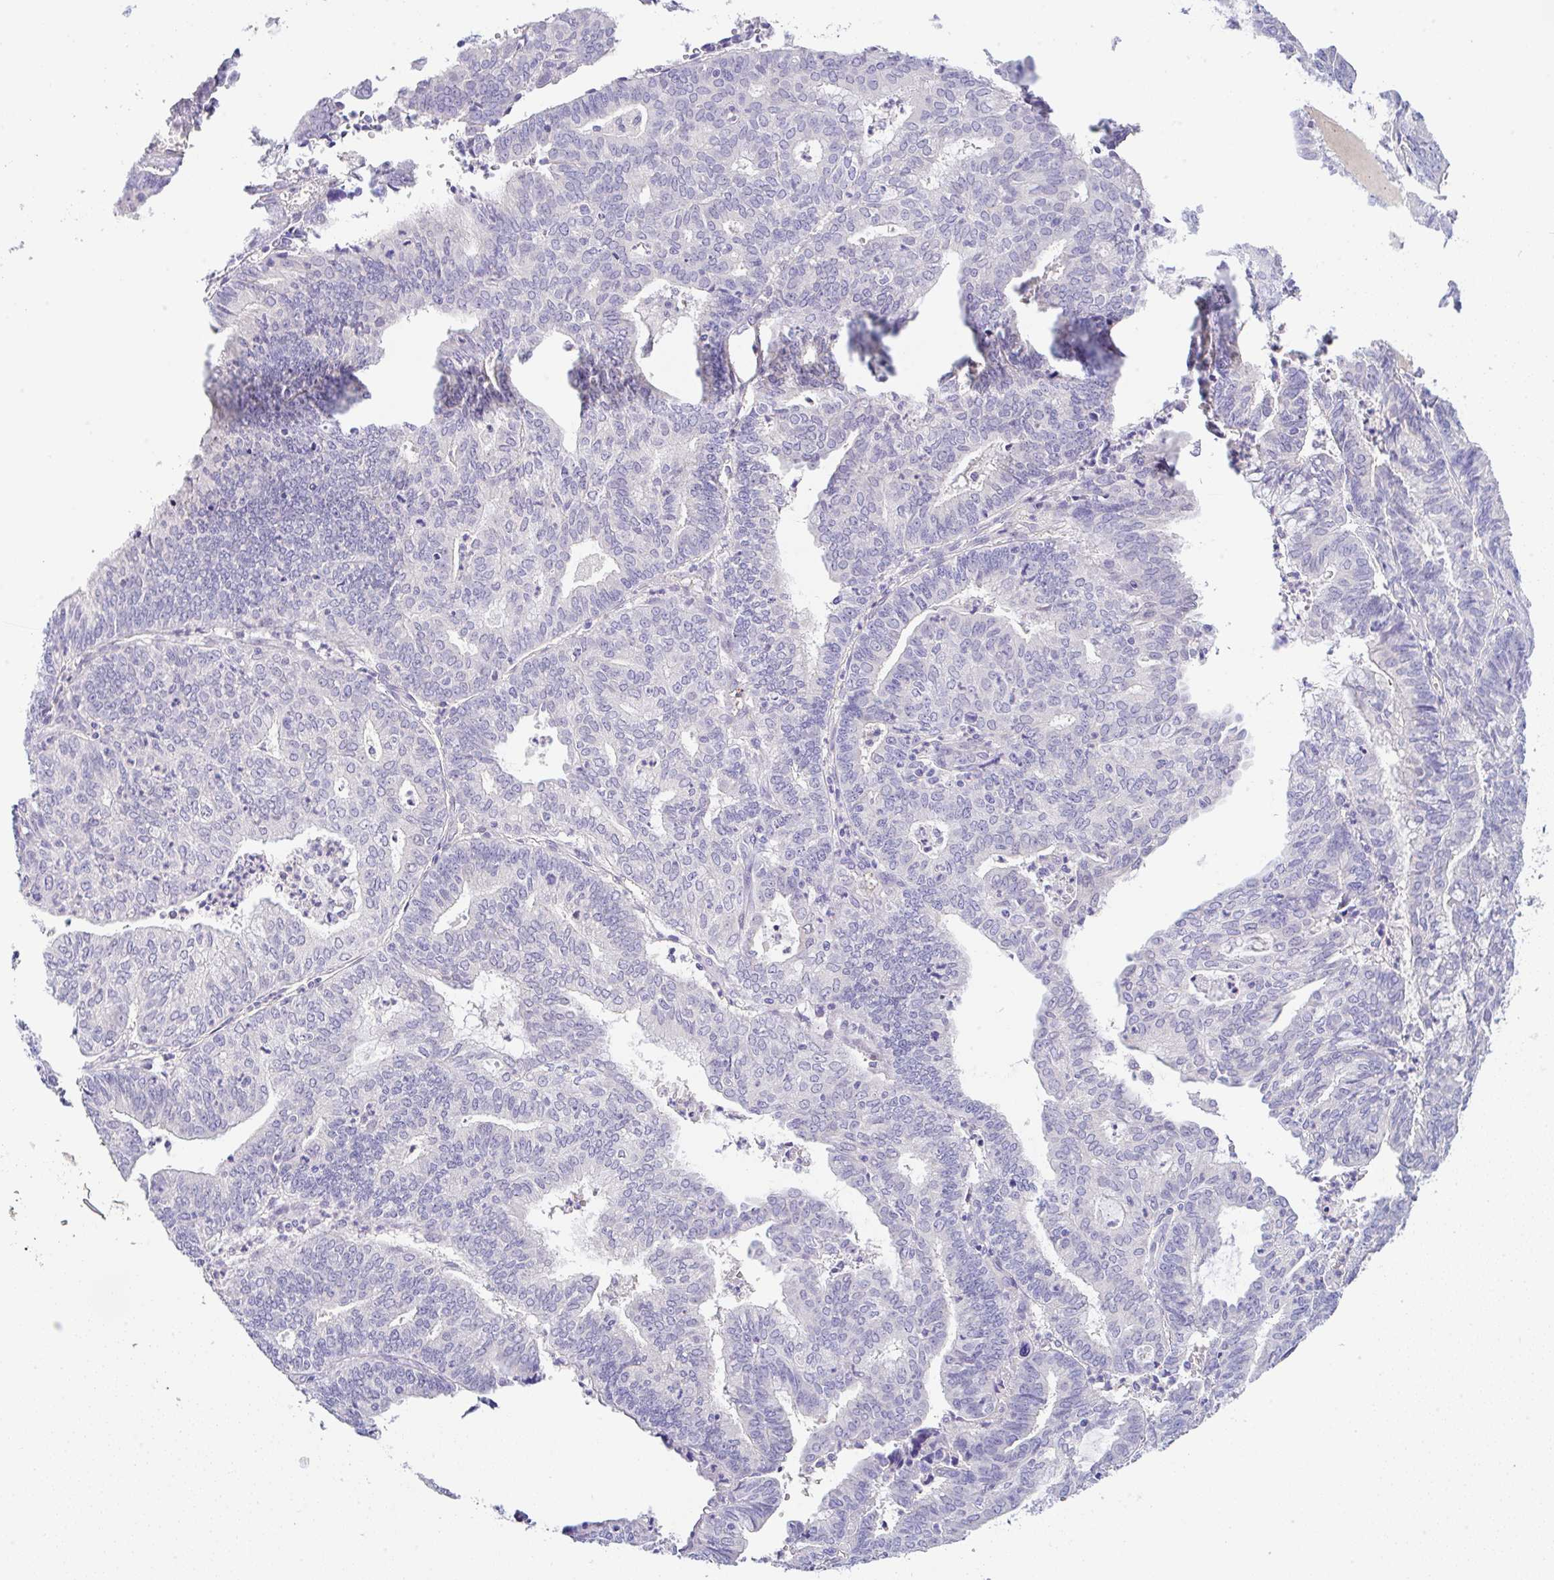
{"staining": {"intensity": "negative", "quantity": "none", "location": "none"}, "tissue": "endometrial cancer", "cell_type": "Tumor cells", "image_type": "cancer", "snomed": [{"axis": "morphology", "description": "Adenocarcinoma, NOS"}, {"axis": "topography", "description": "Endometrium"}], "caption": "Immunohistochemistry histopathology image of human endometrial cancer (adenocarcinoma) stained for a protein (brown), which exhibits no positivity in tumor cells.", "gene": "SERPINE3", "patient": {"sex": "female", "age": 61}}